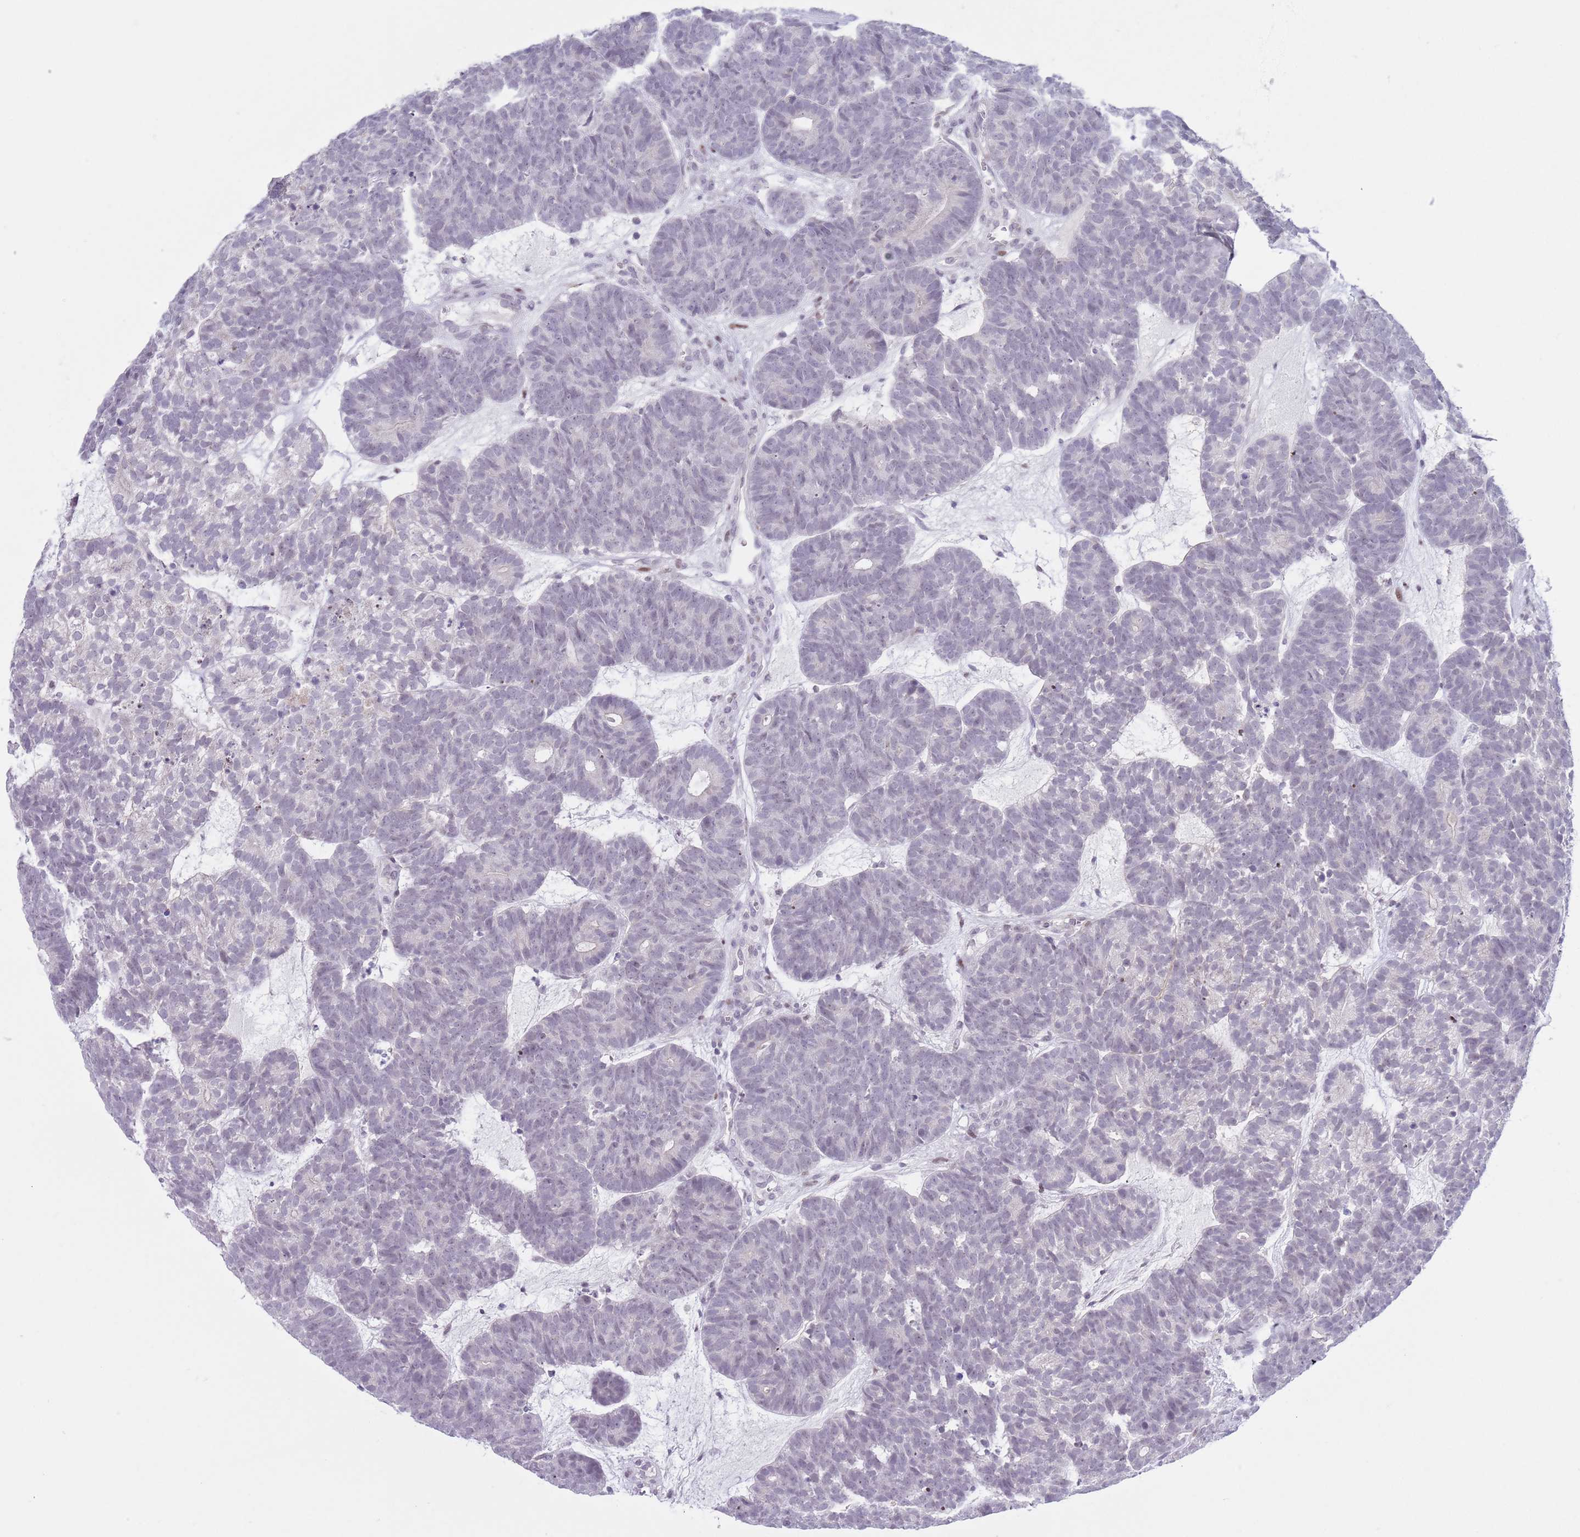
{"staining": {"intensity": "negative", "quantity": "none", "location": "none"}, "tissue": "head and neck cancer", "cell_type": "Tumor cells", "image_type": "cancer", "snomed": [{"axis": "morphology", "description": "Adenocarcinoma, NOS"}, {"axis": "topography", "description": "Head-Neck"}], "caption": "Immunohistochemistry (IHC) of human head and neck adenocarcinoma exhibits no positivity in tumor cells.", "gene": "MFSD10", "patient": {"sex": "female", "age": 81}}